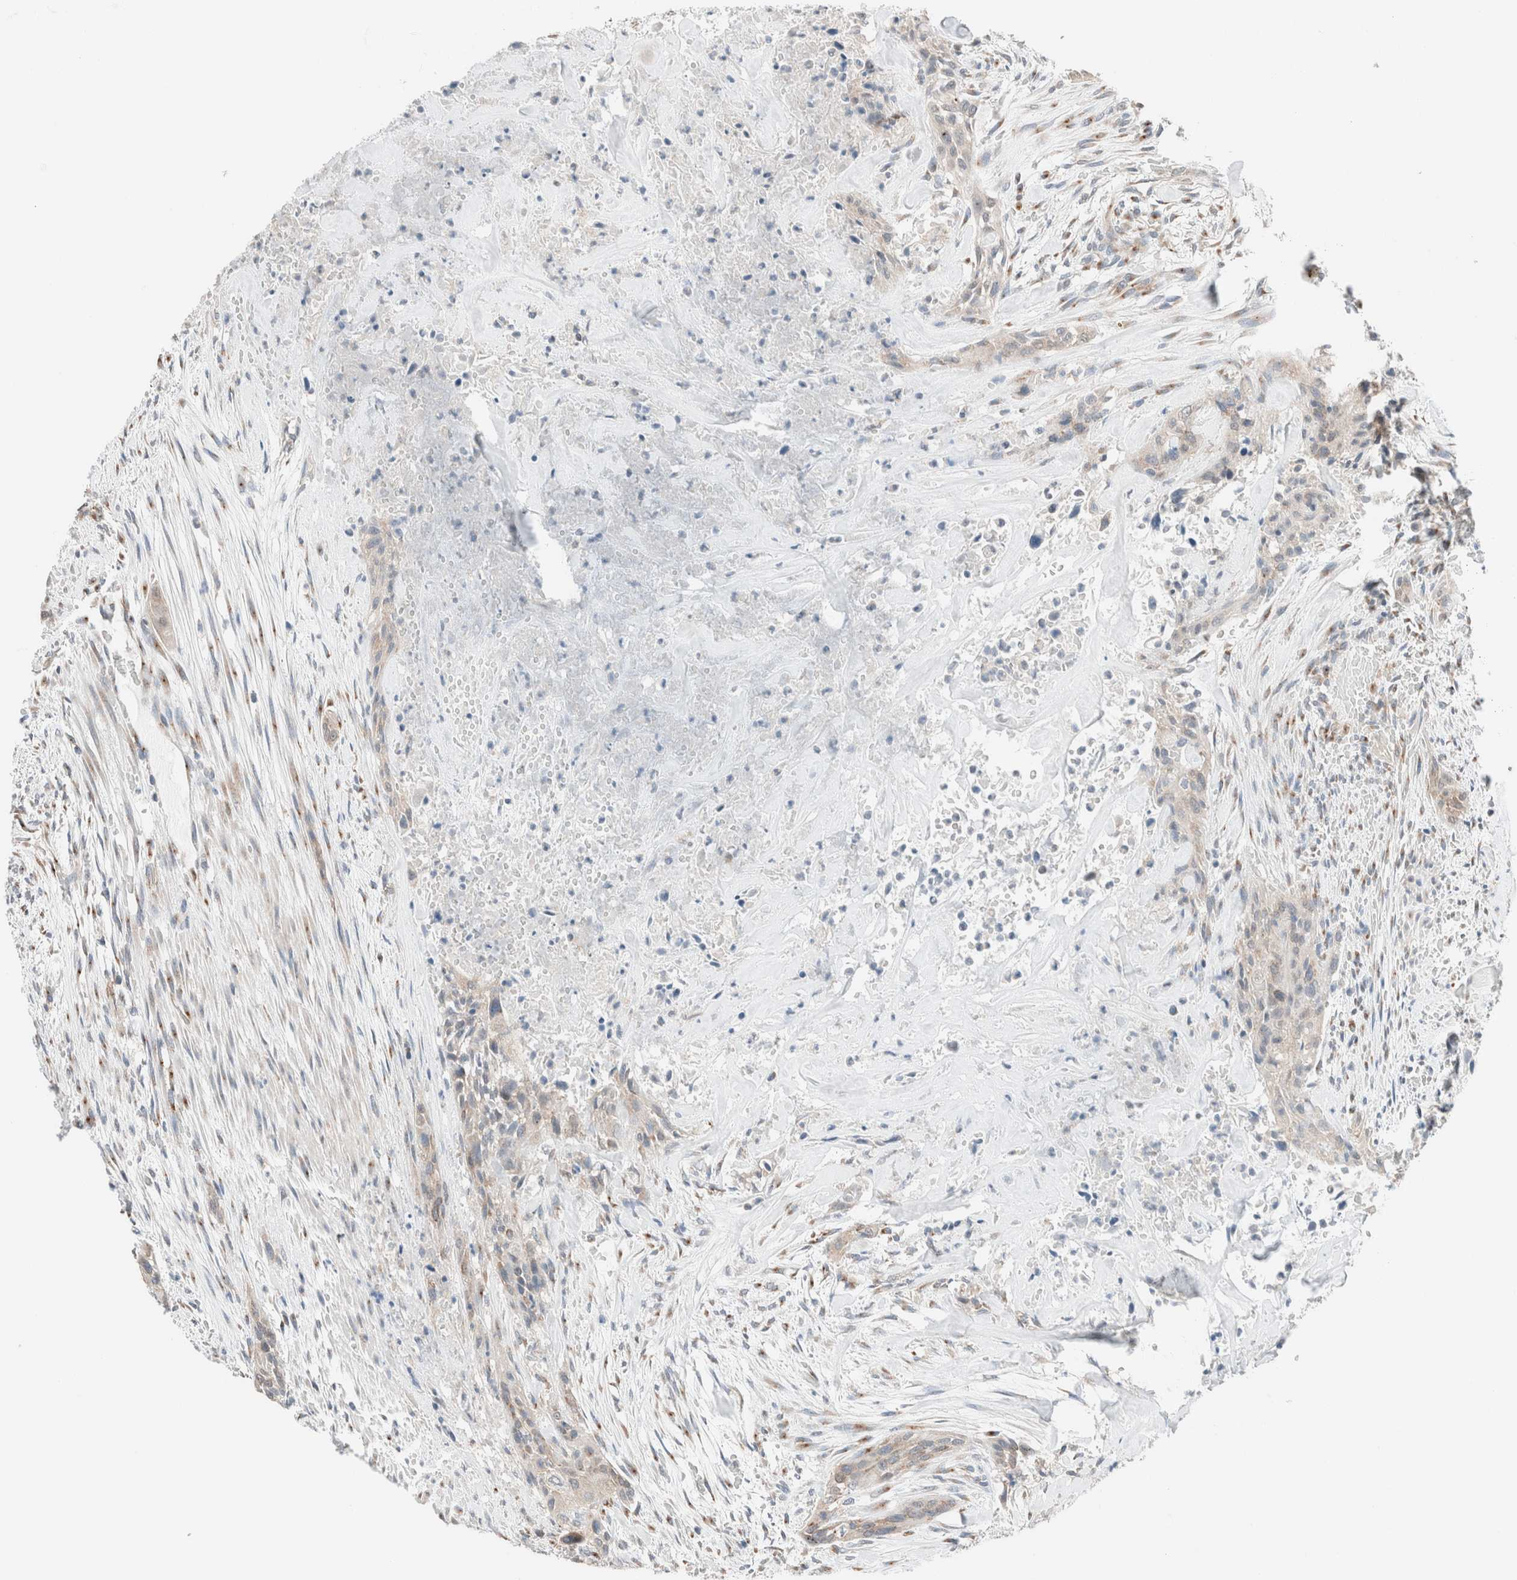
{"staining": {"intensity": "weak", "quantity": "25%-75%", "location": "cytoplasmic/membranous"}, "tissue": "urothelial cancer", "cell_type": "Tumor cells", "image_type": "cancer", "snomed": [{"axis": "morphology", "description": "Urothelial carcinoma, High grade"}, {"axis": "topography", "description": "Urinary bladder"}], "caption": "Immunohistochemical staining of urothelial cancer exhibits weak cytoplasmic/membranous protein expression in about 25%-75% of tumor cells.", "gene": "CASC3", "patient": {"sex": "male", "age": 35}}